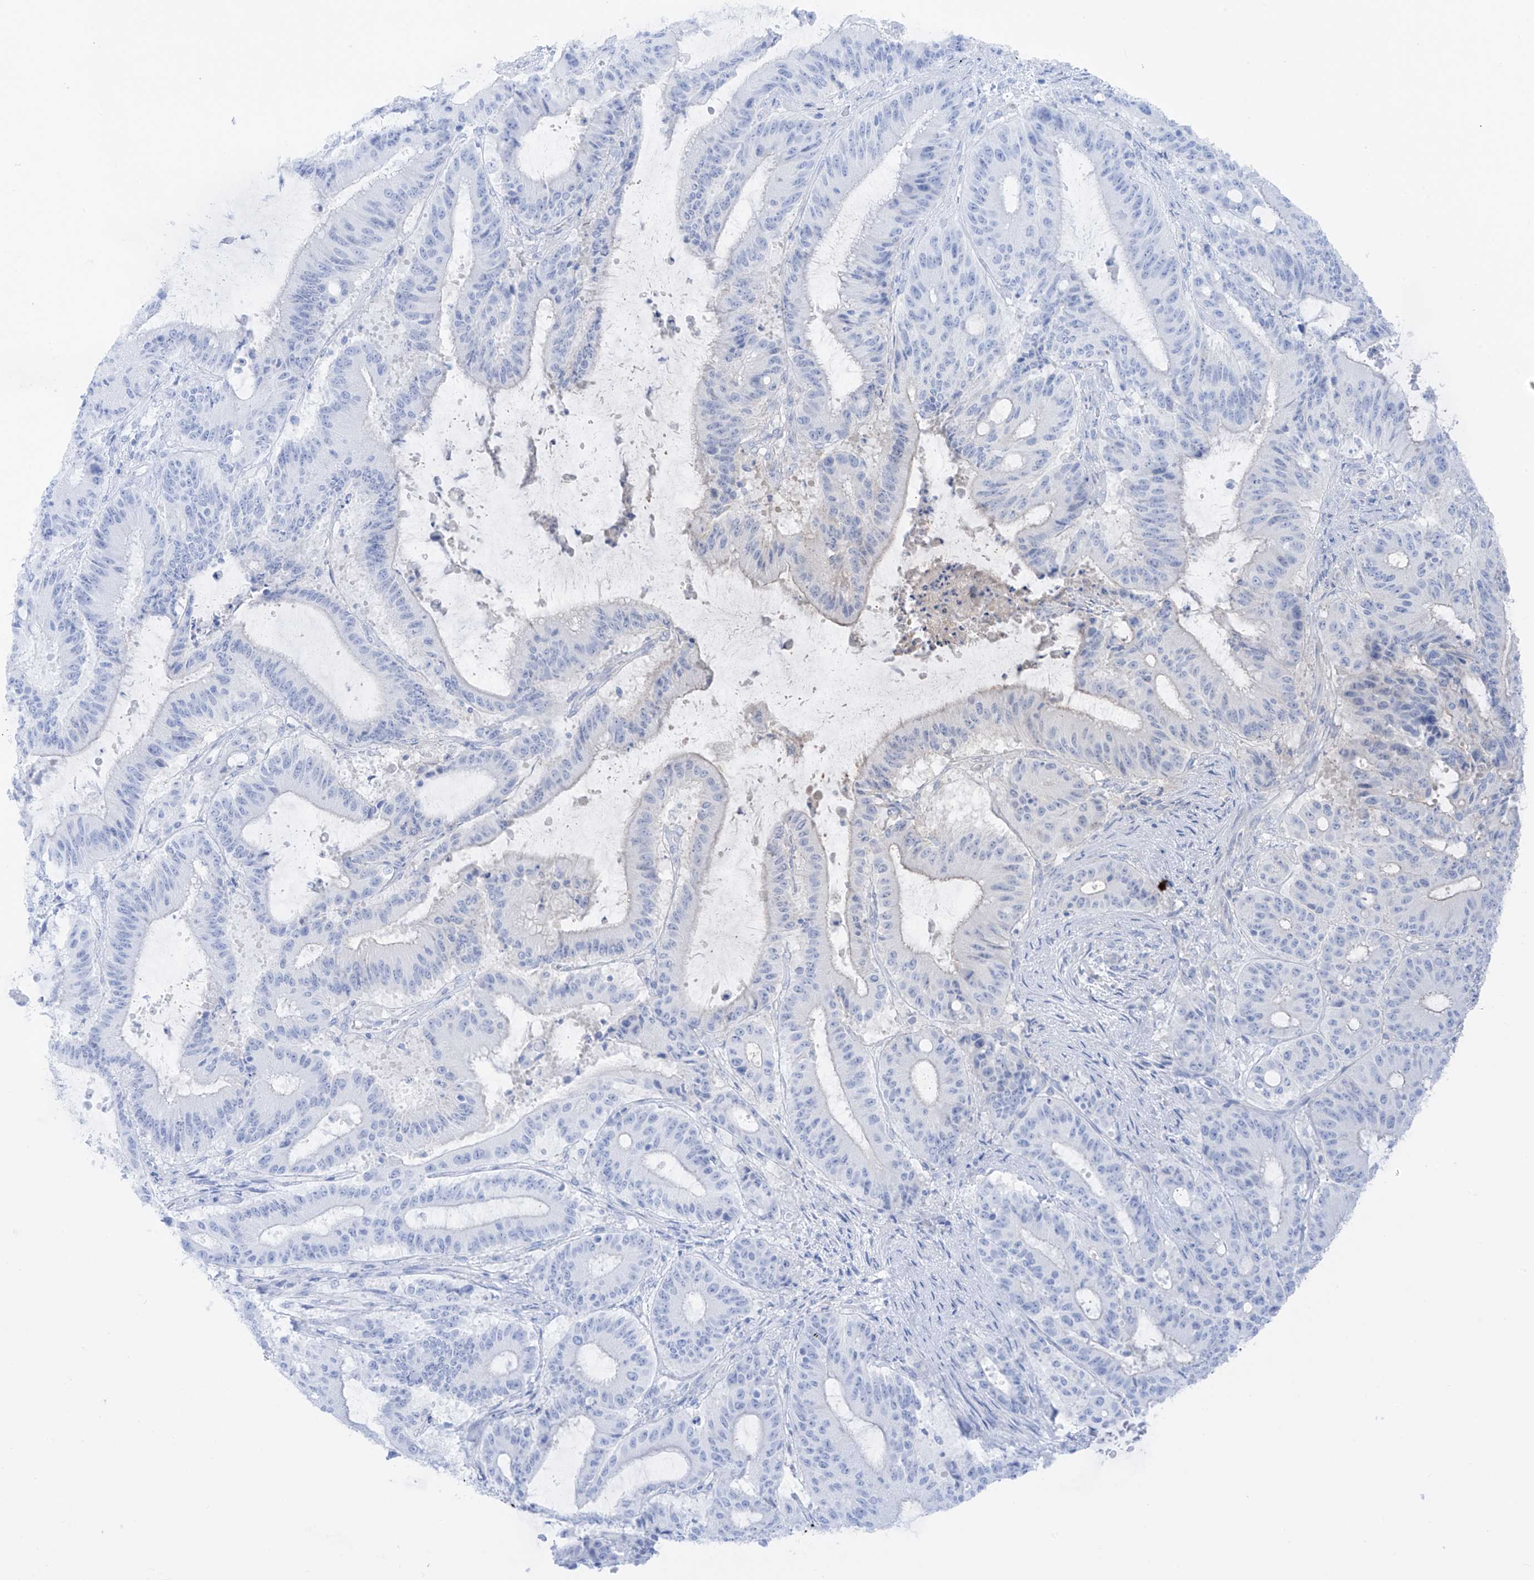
{"staining": {"intensity": "negative", "quantity": "none", "location": "none"}, "tissue": "liver cancer", "cell_type": "Tumor cells", "image_type": "cancer", "snomed": [{"axis": "morphology", "description": "Normal tissue, NOS"}, {"axis": "morphology", "description": "Cholangiocarcinoma"}, {"axis": "topography", "description": "Liver"}, {"axis": "topography", "description": "Peripheral nerve tissue"}], "caption": "The image displays no significant staining in tumor cells of liver cholangiocarcinoma.", "gene": "TRMU", "patient": {"sex": "female", "age": 73}}